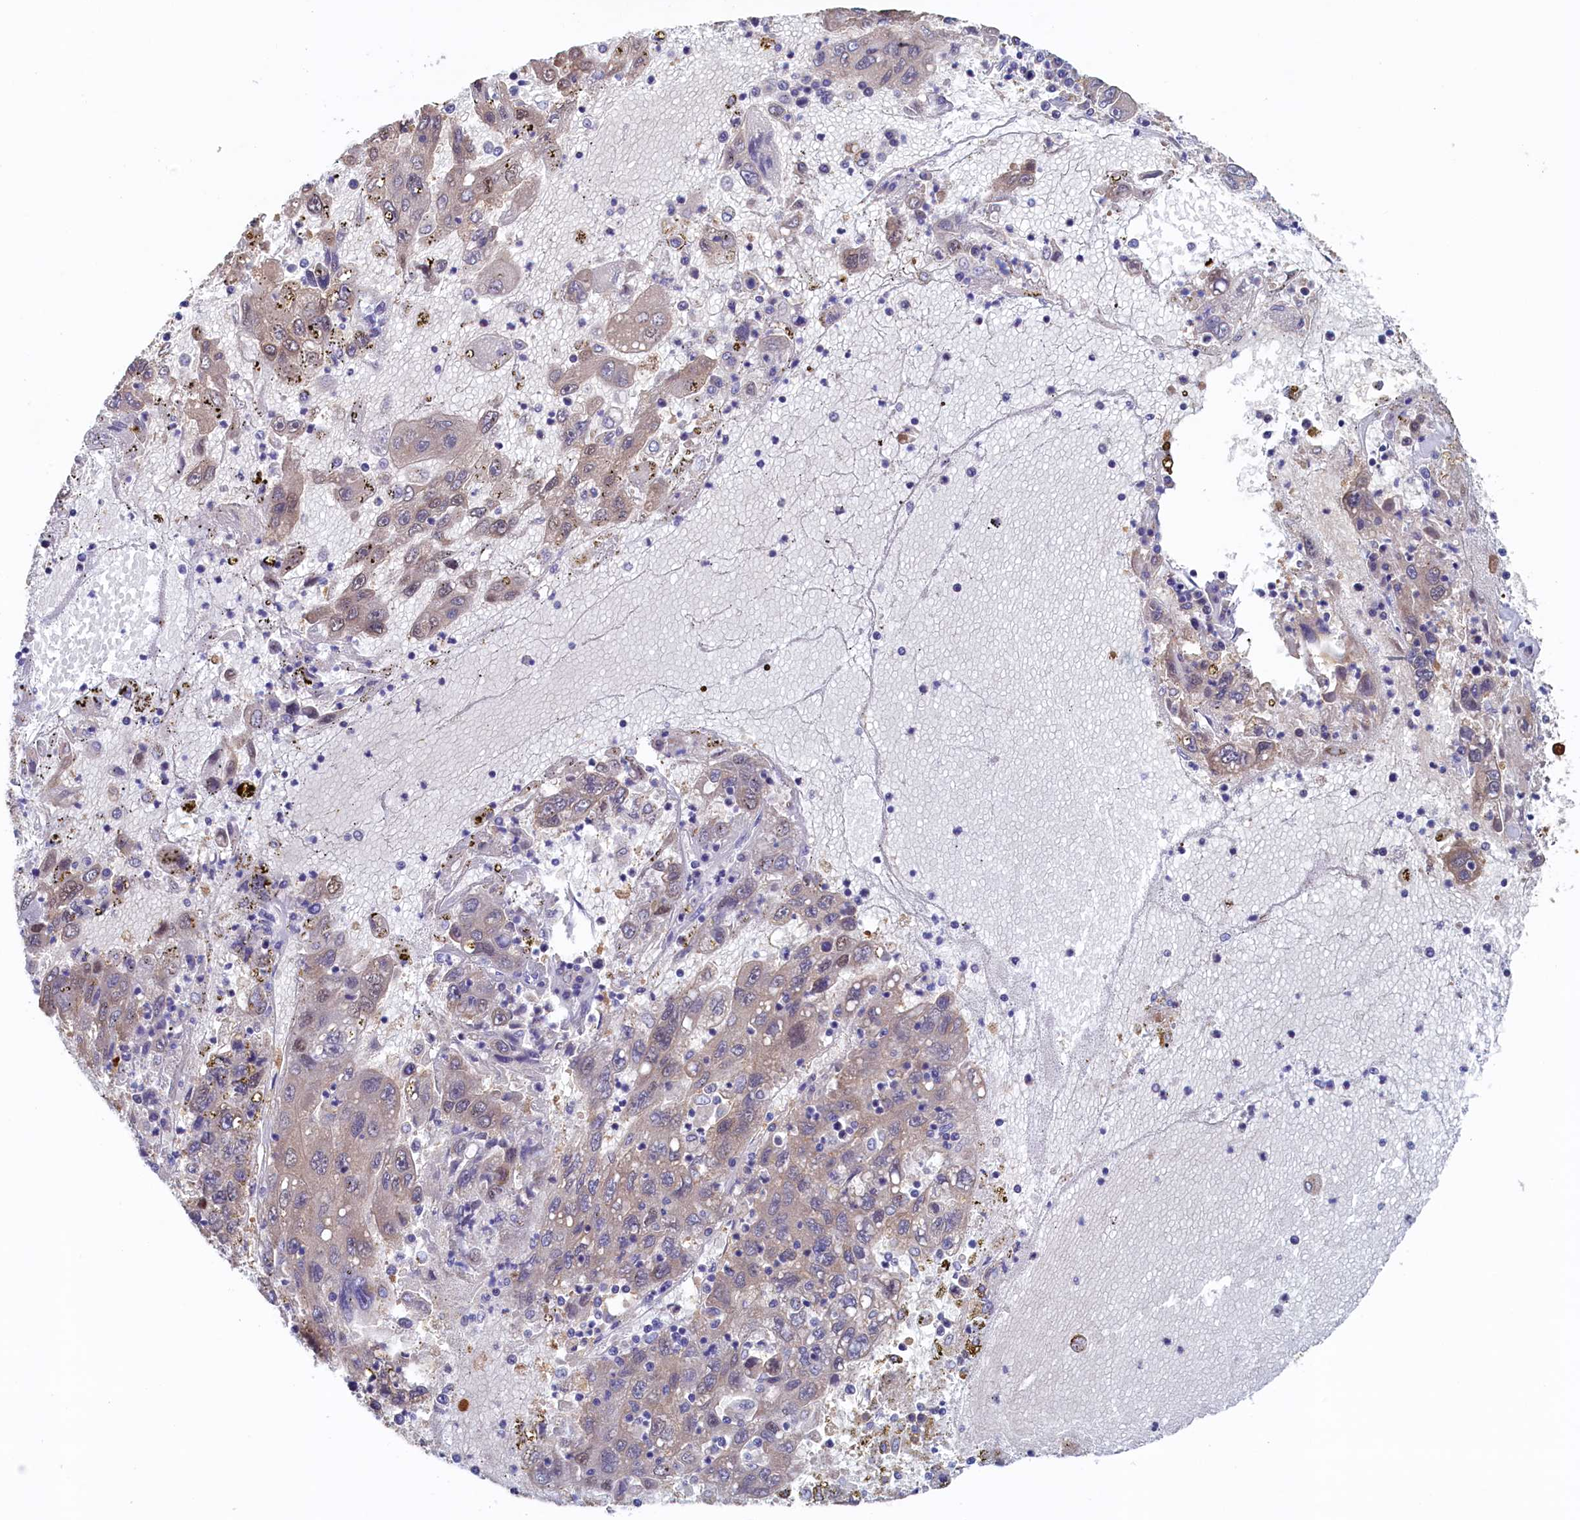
{"staining": {"intensity": "moderate", "quantity": "25%-75%", "location": "cytoplasmic/membranous,nuclear"}, "tissue": "liver cancer", "cell_type": "Tumor cells", "image_type": "cancer", "snomed": [{"axis": "morphology", "description": "Carcinoma, Hepatocellular, NOS"}, {"axis": "topography", "description": "Liver"}], "caption": "Immunohistochemistry image of human hepatocellular carcinoma (liver) stained for a protein (brown), which reveals medium levels of moderate cytoplasmic/membranous and nuclear staining in about 25%-75% of tumor cells.", "gene": "AHCY", "patient": {"sex": "male", "age": 49}}